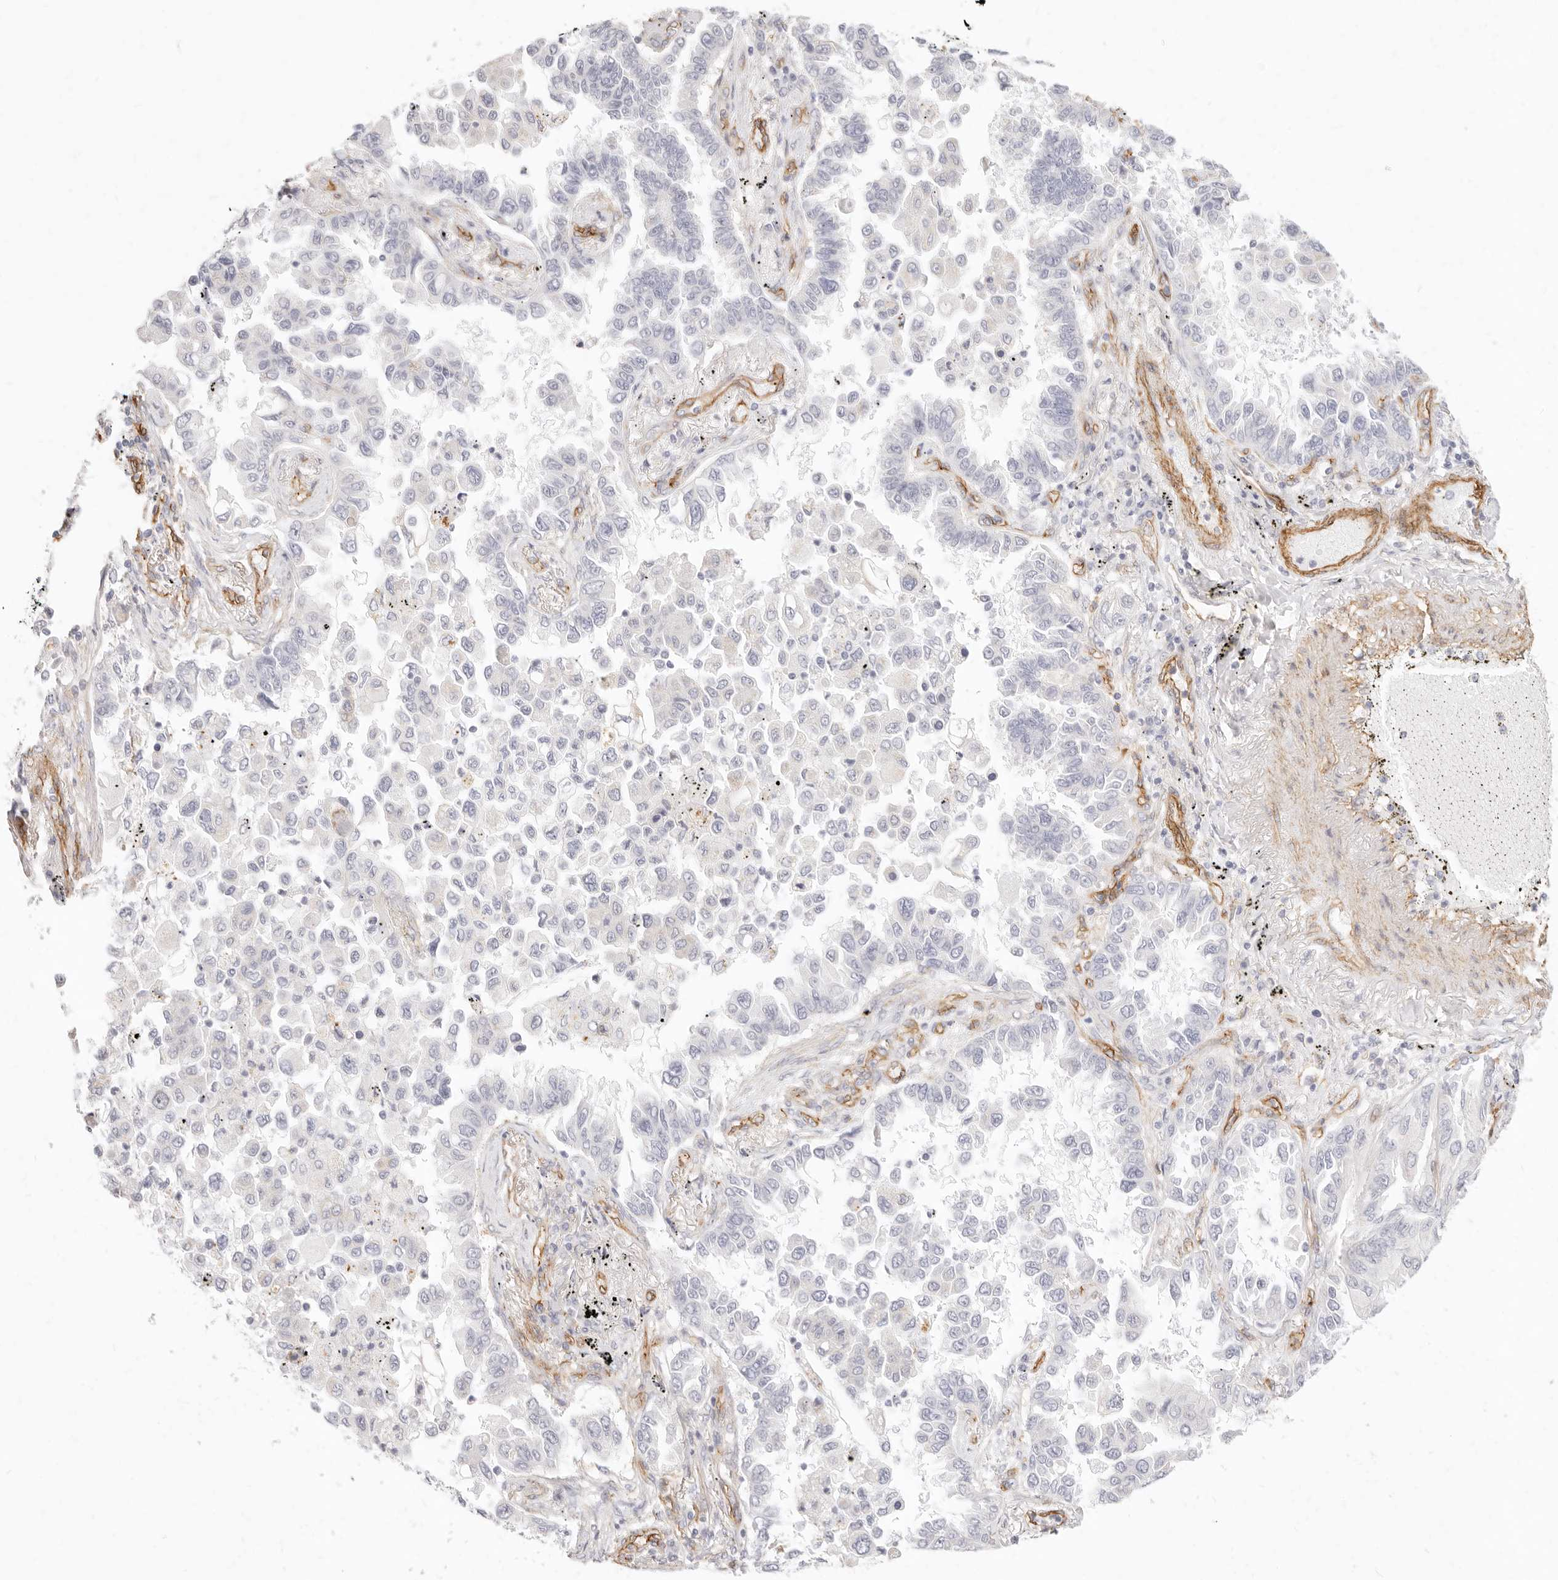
{"staining": {"intensity": "negative", "quantity": "none", "location": "none"}, "tissue": "lung cancer", "cell_type": "Tumor cells", "image_type": "cancer", "snomed": [{"axis": "morphology", "description": "Adenocarcinoma, NOS"}, {"axis": "topography", "description": "Lung"}], "caption": "There is no significant staining in tumor cells of adenocarcinoma (lung).", "gene": "NUS1", "patient": {"sex": "female", "age": 67}}